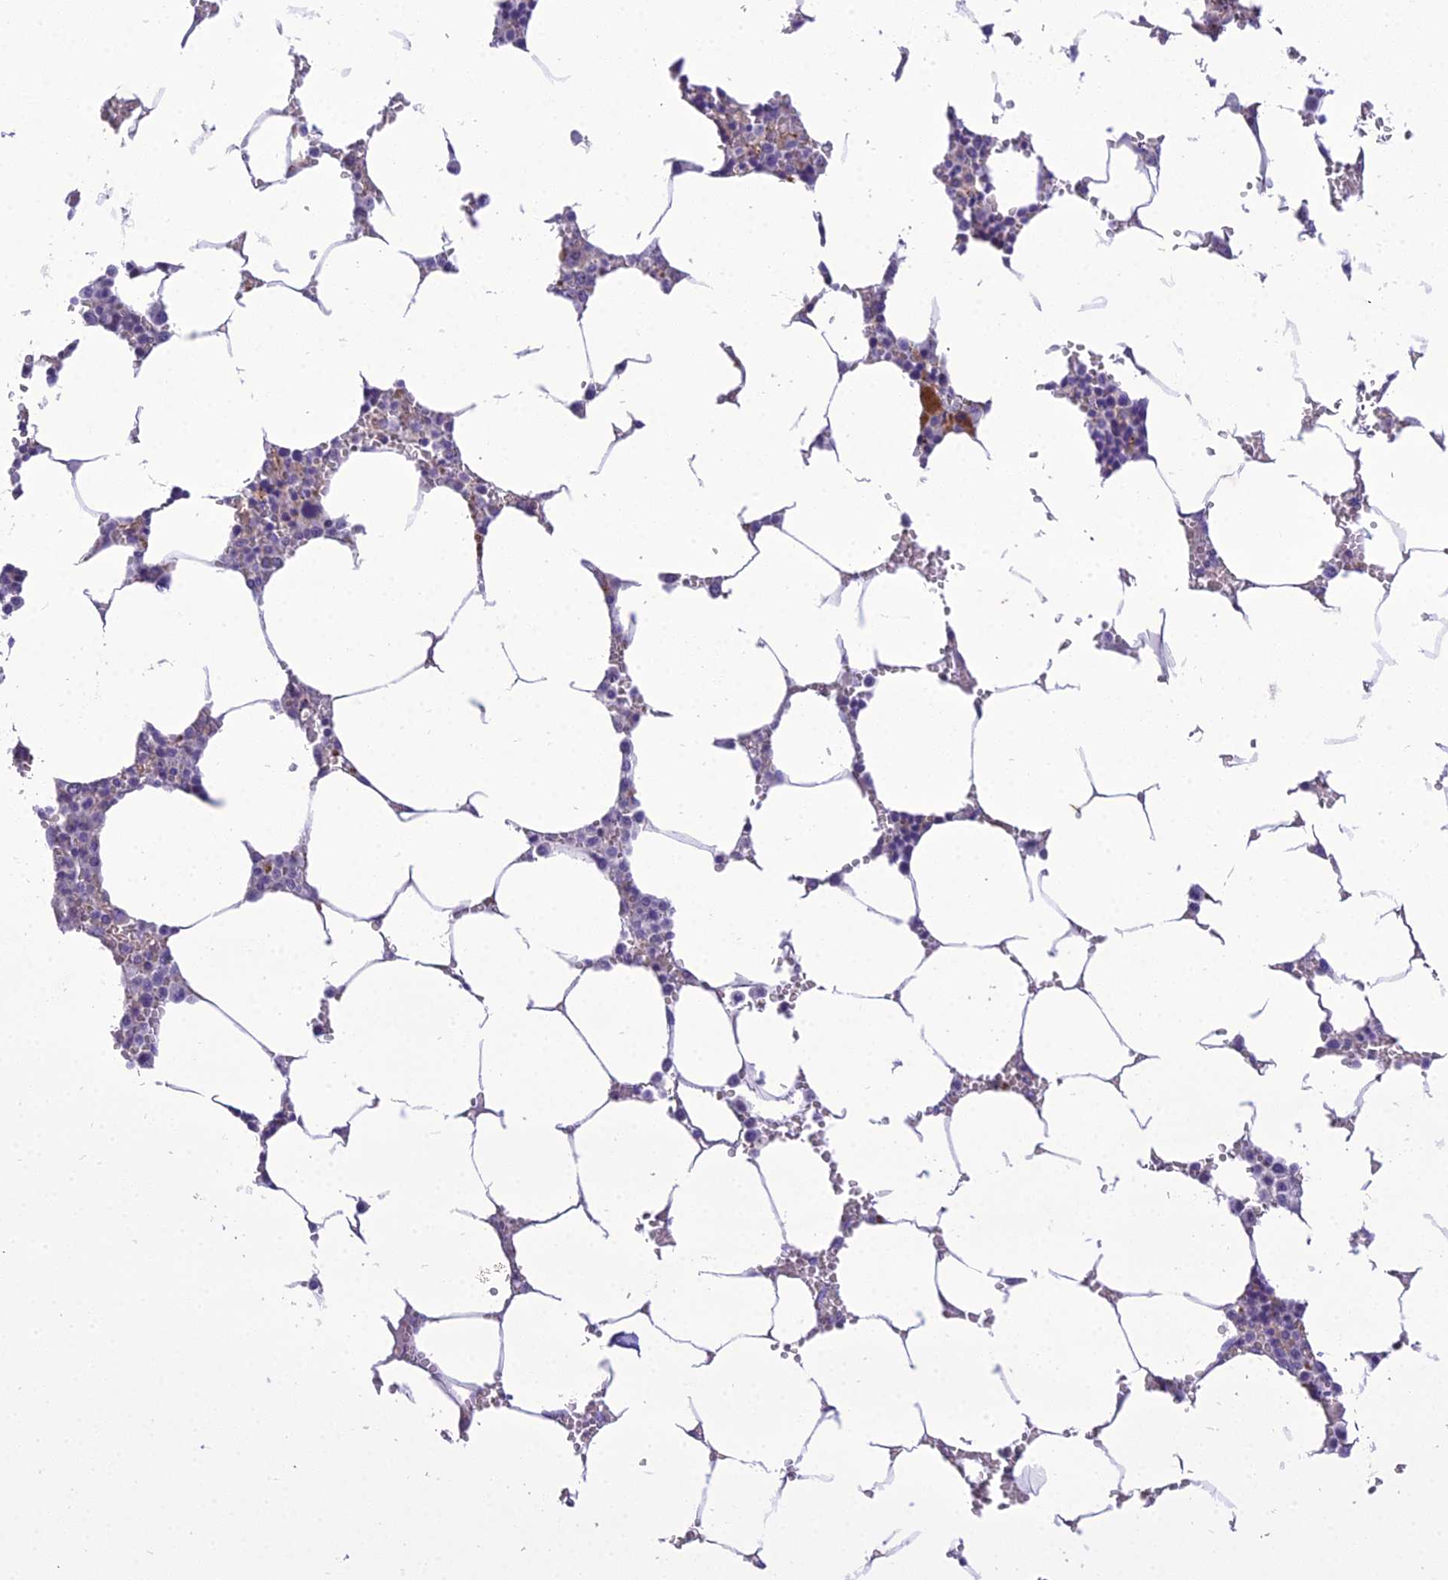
{"staining": {"intensity": "moderate", "quantity": "<25%", "location": "cytoplasmic/membranous"}, "tissue": "bone marrow", "cell_type": "Hematopoietic cells", "image_type": "normal", "snomed": [{"axis": "morphology", "description": "Normal tissue, NOS"}, {"axis": "topography", "description": "Bone marrow"}], "caption": "Bone marrow stained with immunohistochemistry (IHC) demonstrates moderate cytoplasmic/membranous staining in approximately <25% of hematopoietic cells.", "gene": "SCRT1", "patient": {"sex": "male", "age": 70}}